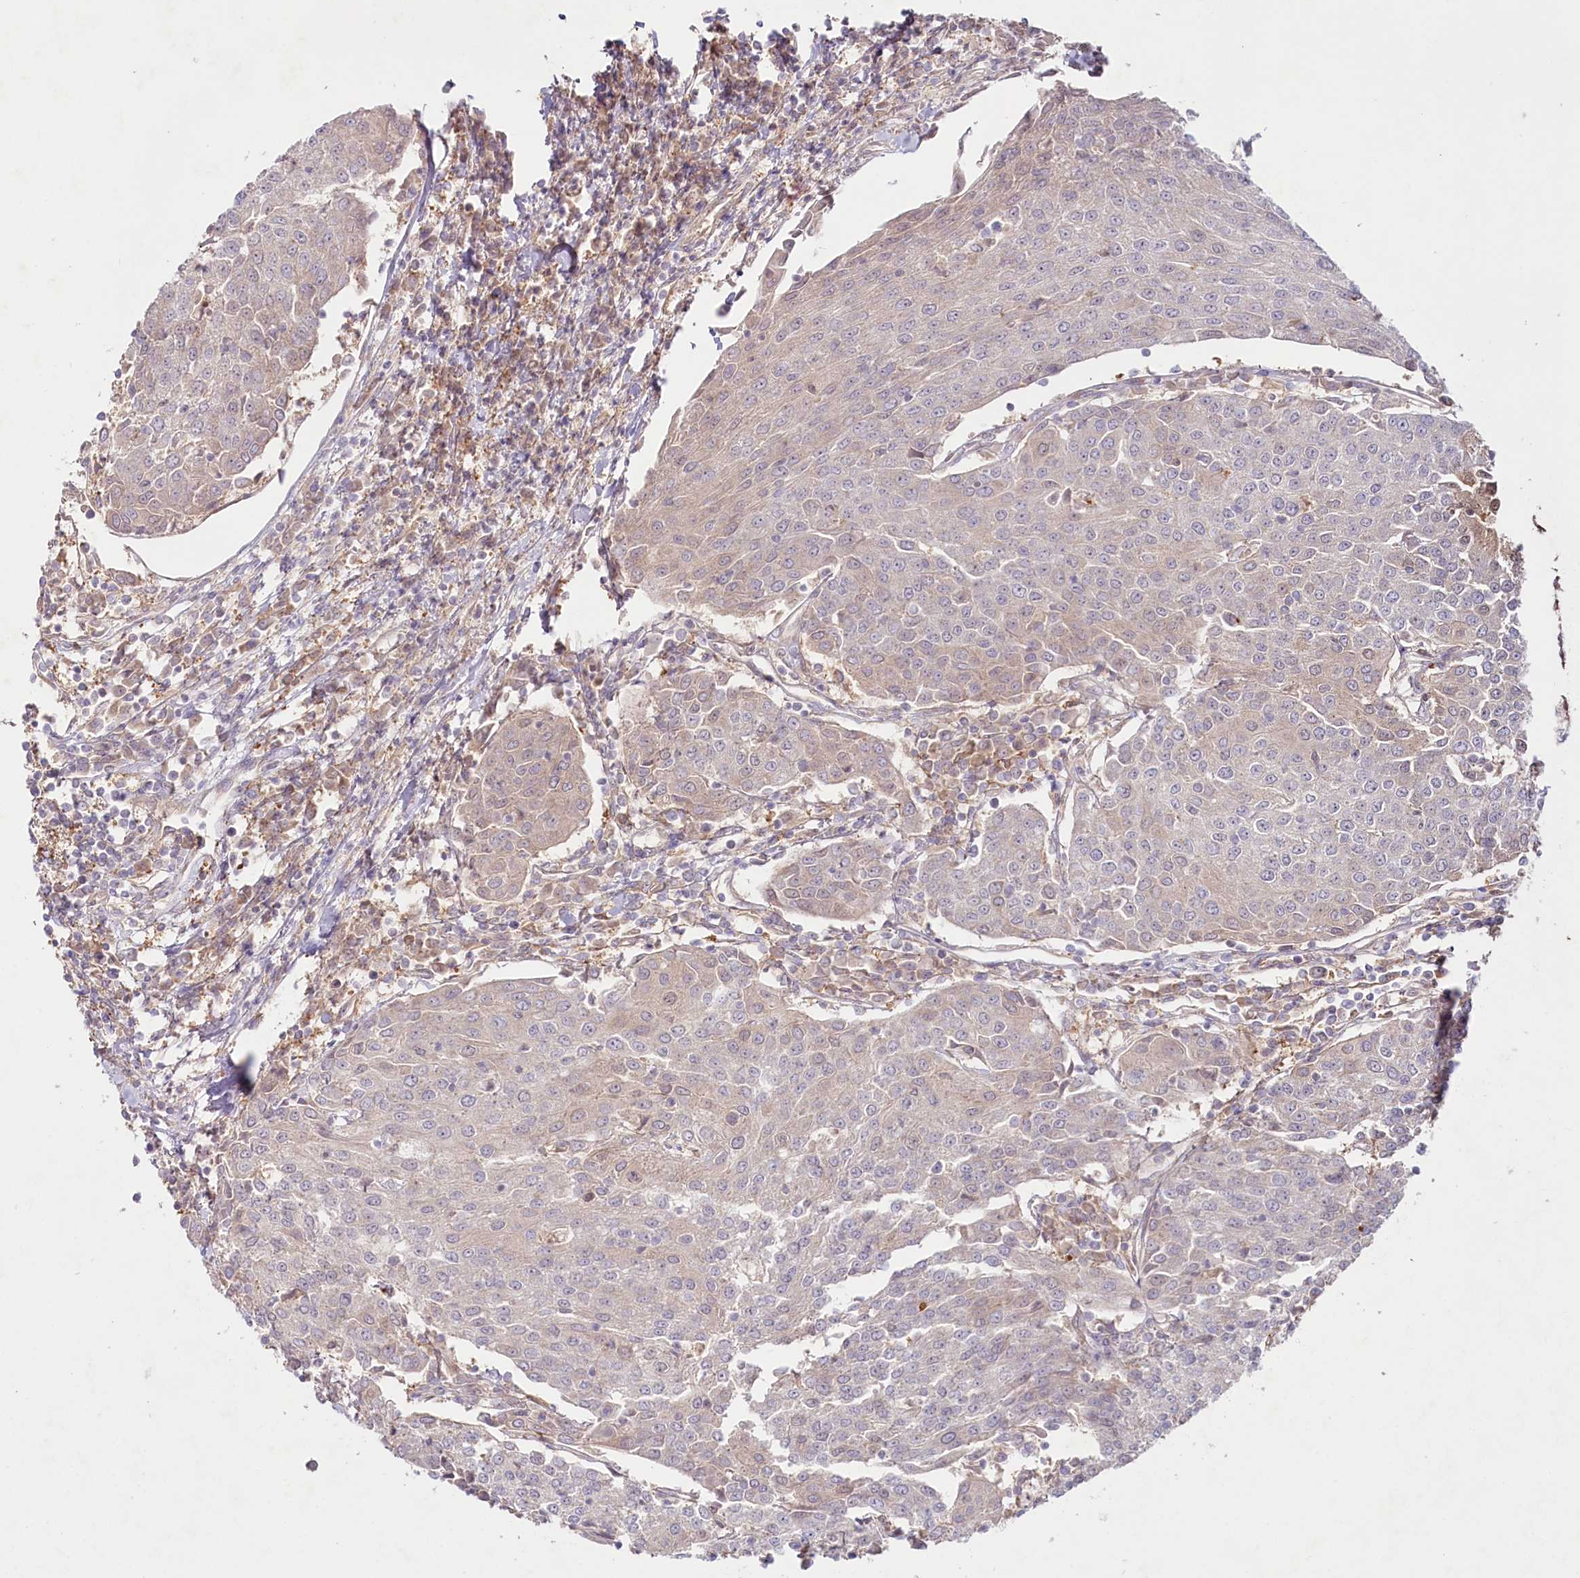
{"staining": {"intensity": "negative", "quantity": "none", "location": "none"}, "tissue": "urothelial cancer", "cell_type": "Tumor cells", "image_type": "cancer", "snomed": [{"axis": "morphology", "description": "Urothelial carcinoma, High grade"}, {"axis": "topography", "description": "Urinary bladder"}], "caption": "Immunohistochemical staining of urothelial cancer shows no significant expression in tumor cells. Nuclei are stained in blue.", "gene": "TNIP1", "patient": {"sex": "female", "age": 85}}